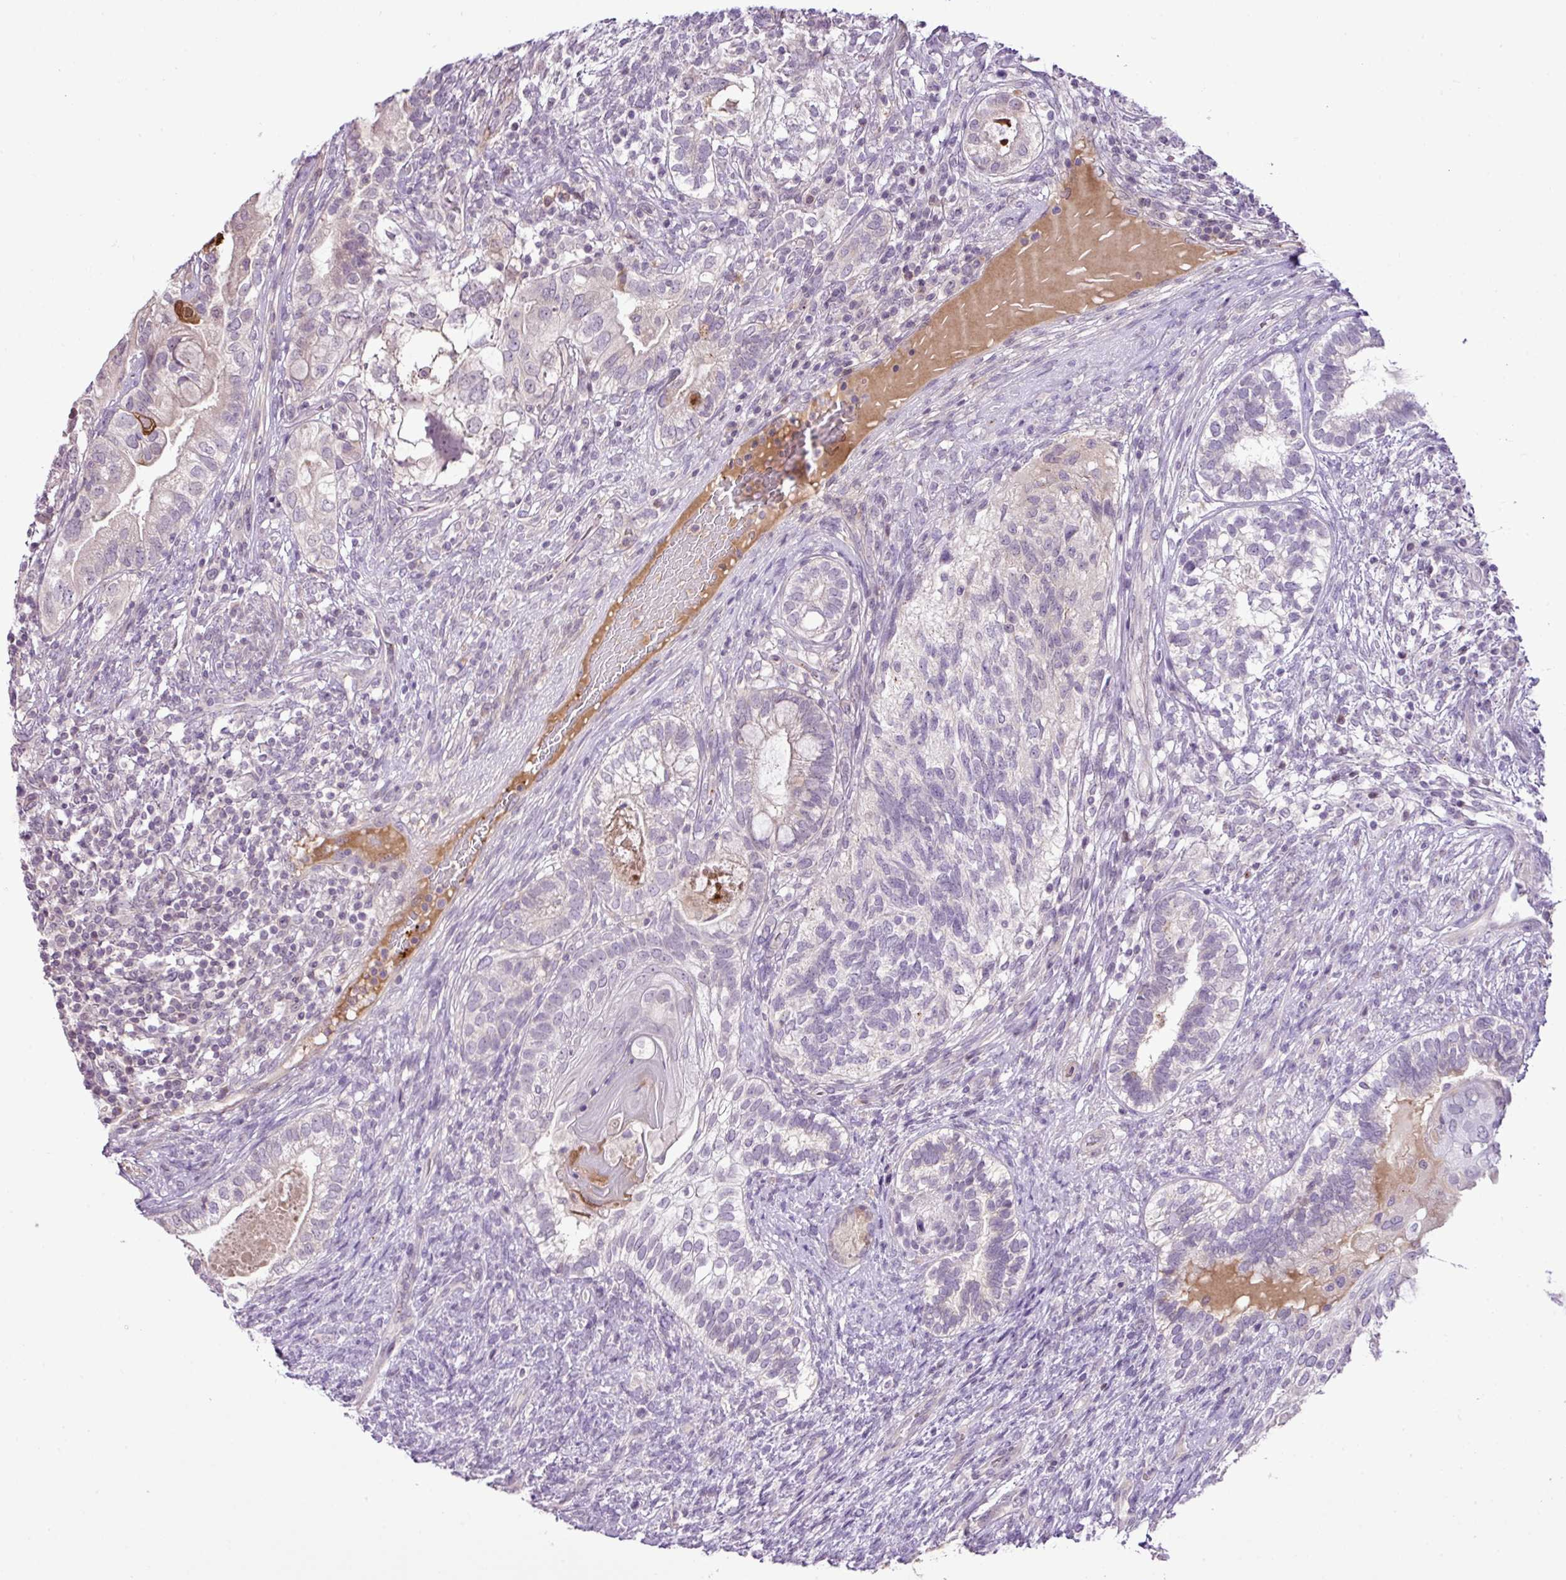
{"staining": {"intensity": "moderate", "quantity": "<25%", "location": "cytoplasmic/membranous"}, "tissue": "testis cancer", "cell_type": "Tumor cells", "image_type": "cancer", "snomed": [{"axis": "morphology", "description": "Seminoma, NOS"}, {"axis": "morphology", "description": "Carcinoma, Embryonal, NOS"}, {"axis": "topography", "description": "Testis"}], "caption": "High-magnification brightfield microscopy of testis cancer (seminoma) stained with DAB (brown) and counterstained with hematoxylin (blue). tumor cells exhibit moderate cytoplasmic/membranous staining is appreciated in about<25% of cells.", "gene": "DNAJB13", "patient": {"sex": "male", "age": 41}}